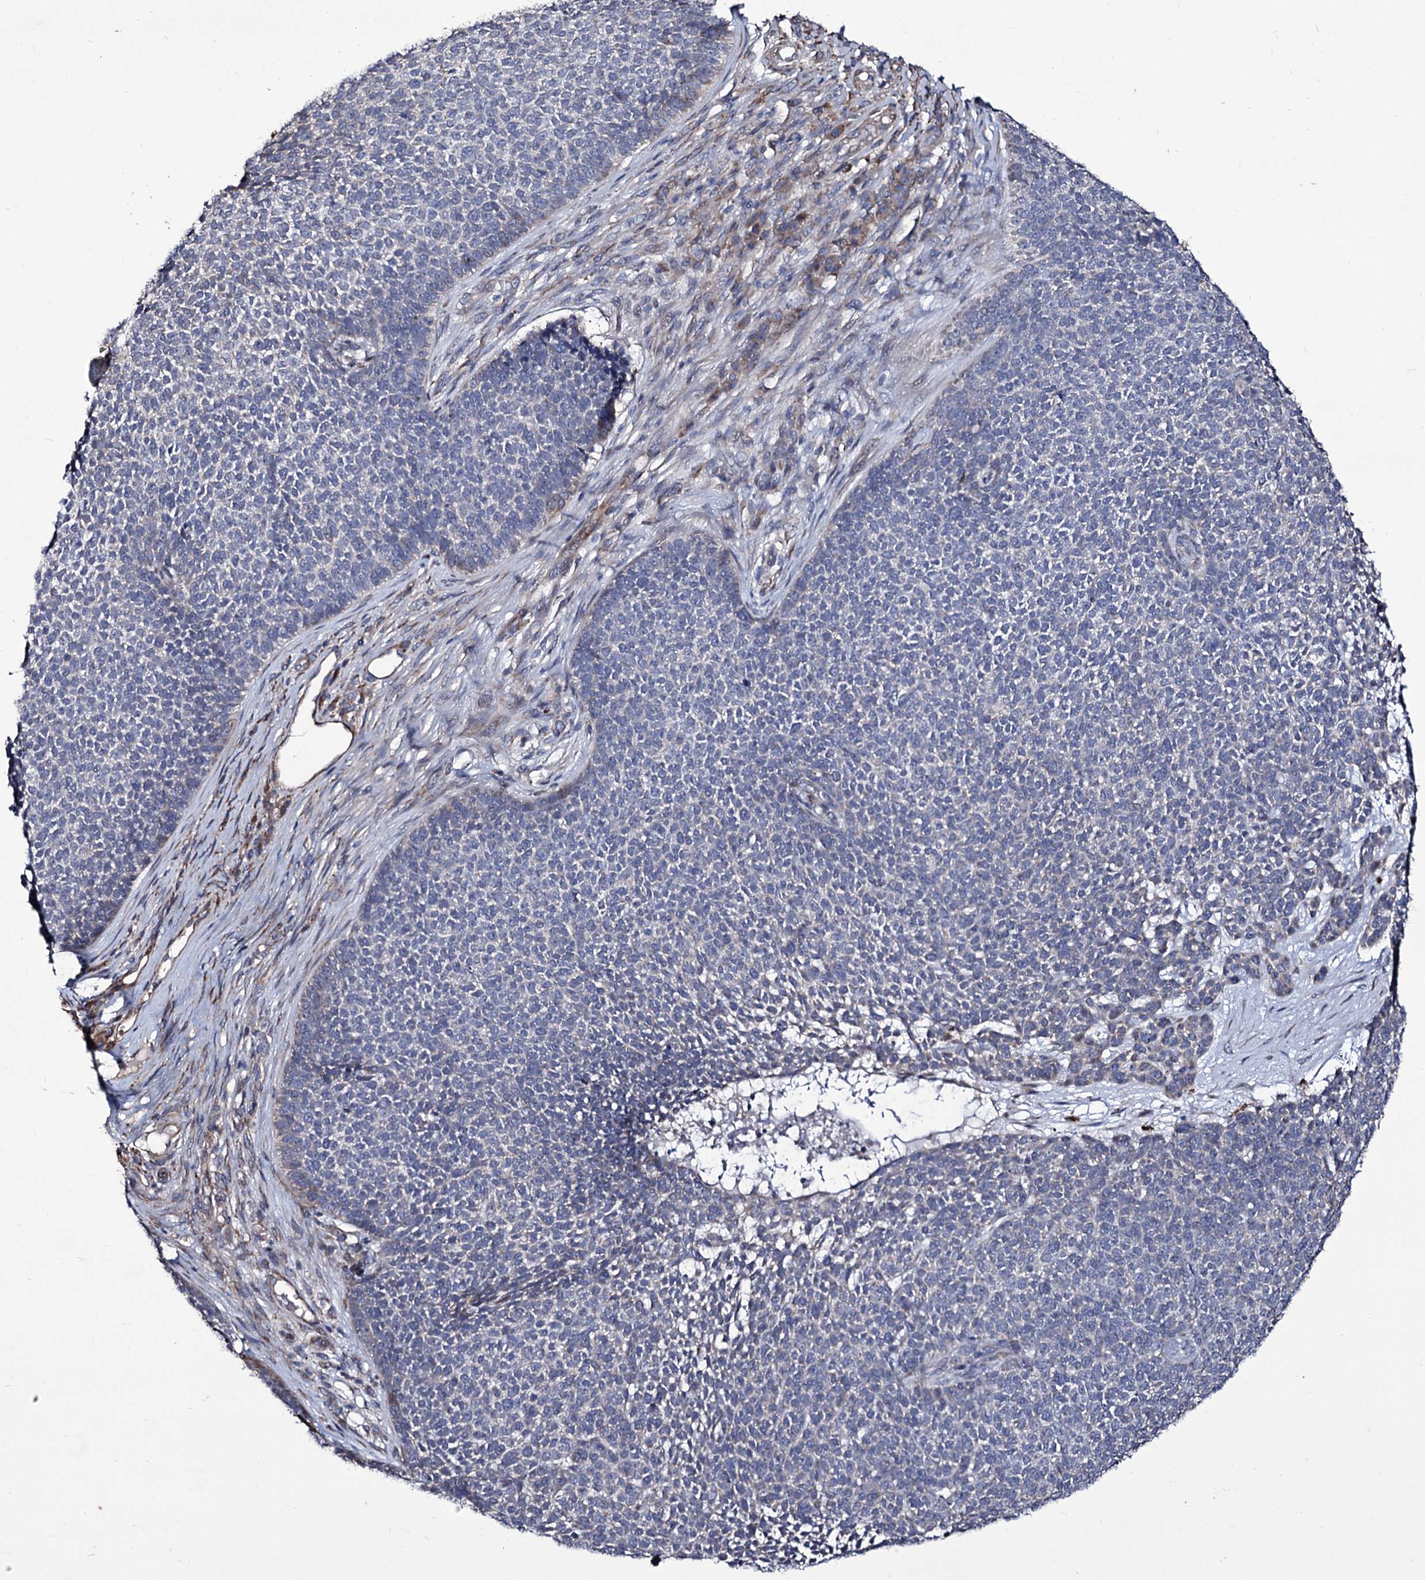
{"staining": {"intensity": "negative", "quantity": "none", "location": "none"}, "tissue": "skin cancer", "cell_type": "Tumor cells", "image_type": "cancer", "snomed": [{"axis": "morphology", "description": "Basal cell carcinoma"}, {"axis": "topography", "description": "Skin"}], "caption": "High magnification brightfield microscopy of basal cell carcinoma (skin) stained with DAB (3,3'-diaminobenzidine) (brown) and counterstained with hematoxylin (blue): tumor cells show no significant positivity.", "gene": "TUBGCP5", "patient": {"sex": "female", "age": 84}}